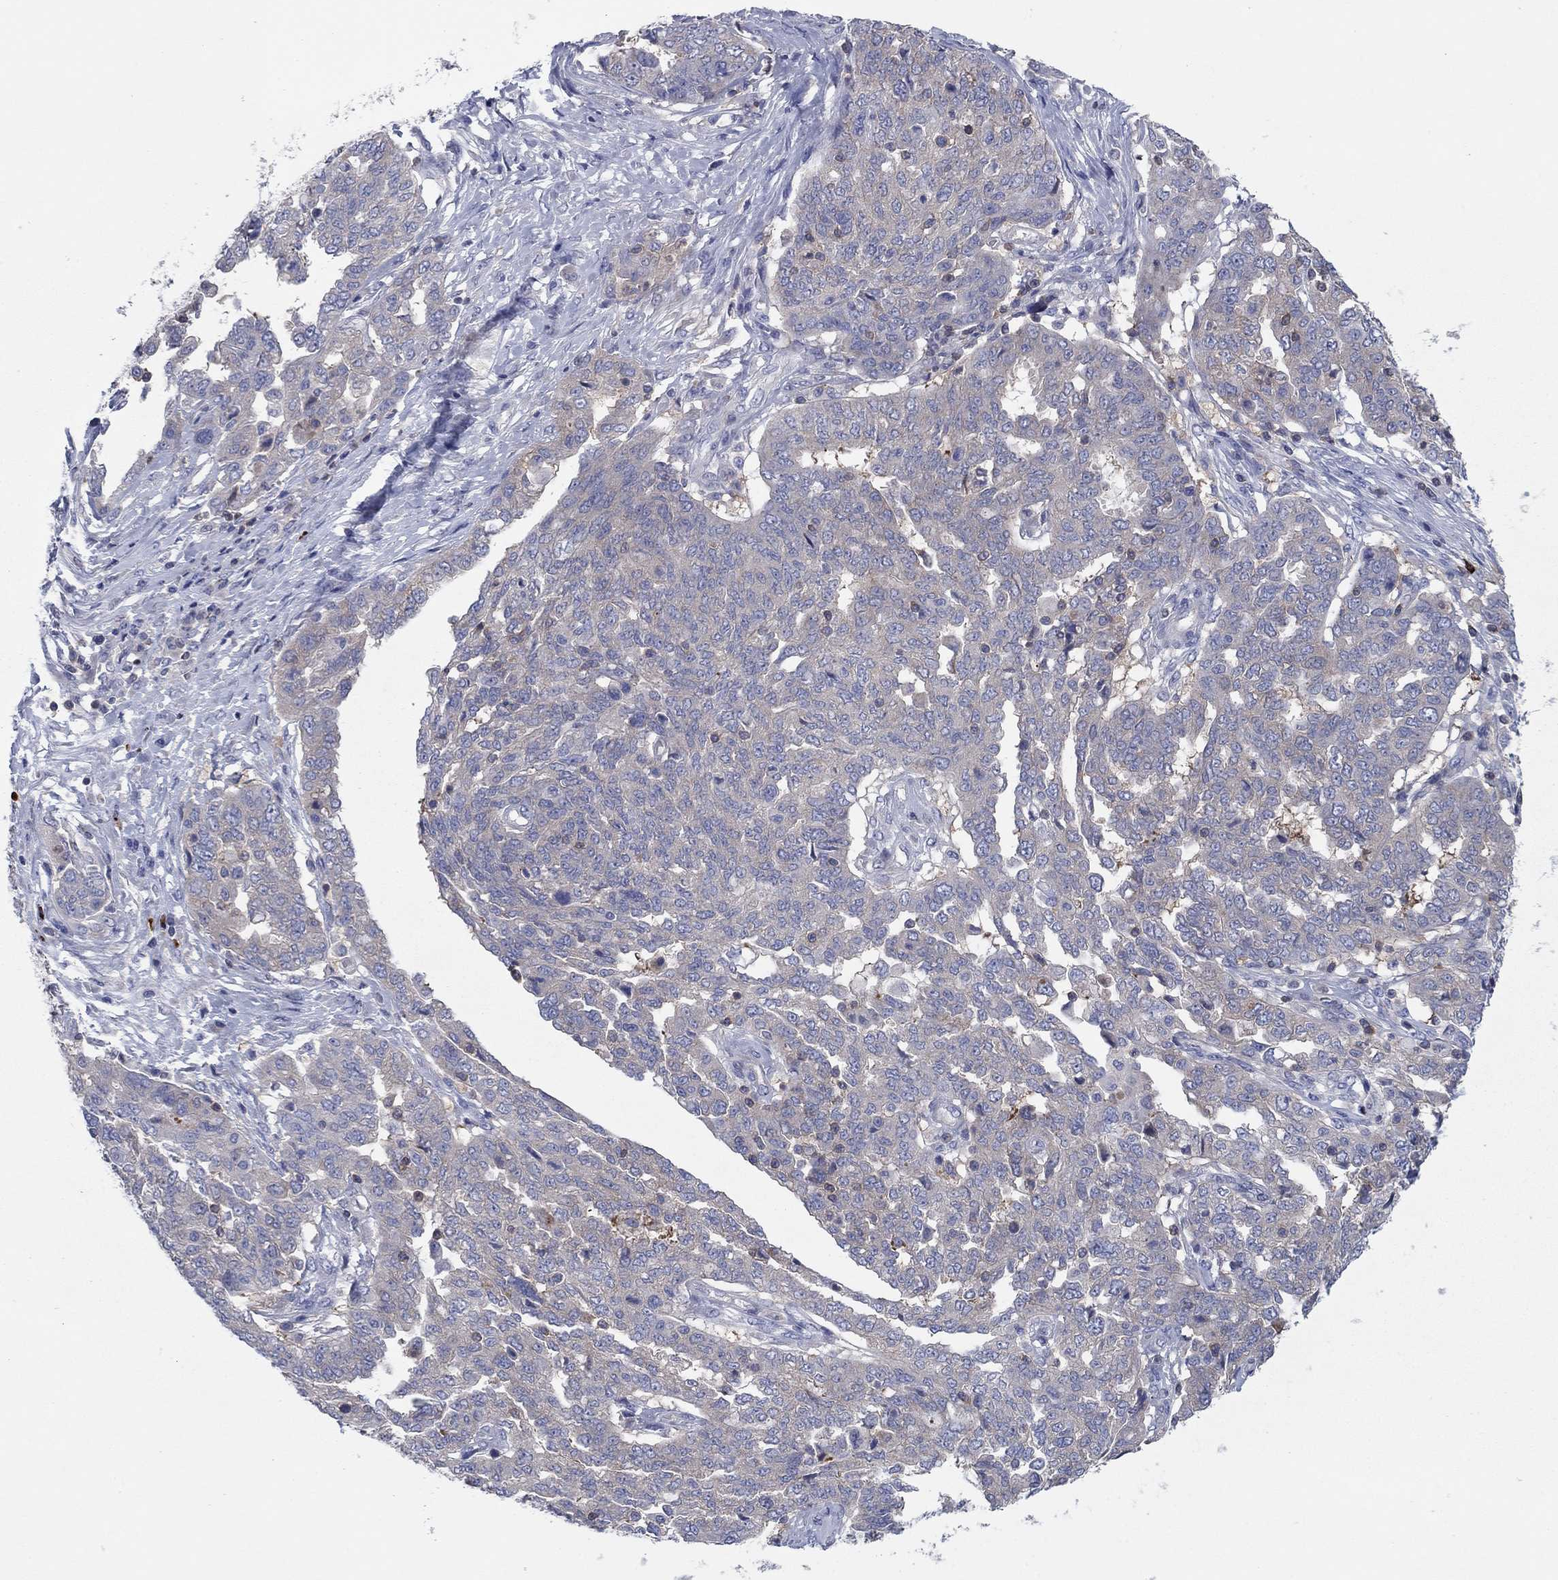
{"staining": {"intensity": "weak", "quantity": "<25%", "location": "cytoplasmic/membranous"}, "tissue": "ovarian cancer", "cell_type": "Tumor cells", "image_type": "cancer", "snomed": [{"axis": "morphology", "description": "Cystadenocarcinoma, serous, NOS"}, {"axis": "topography", "description": "Ovary"}], "caption": "This is an IHC micrograph of ovarian cancer (serous cystadenocarcinoma). There is no expression in tumor cells.", "gene": "PVR", "patient": {"sex": "female", "age": 67}}